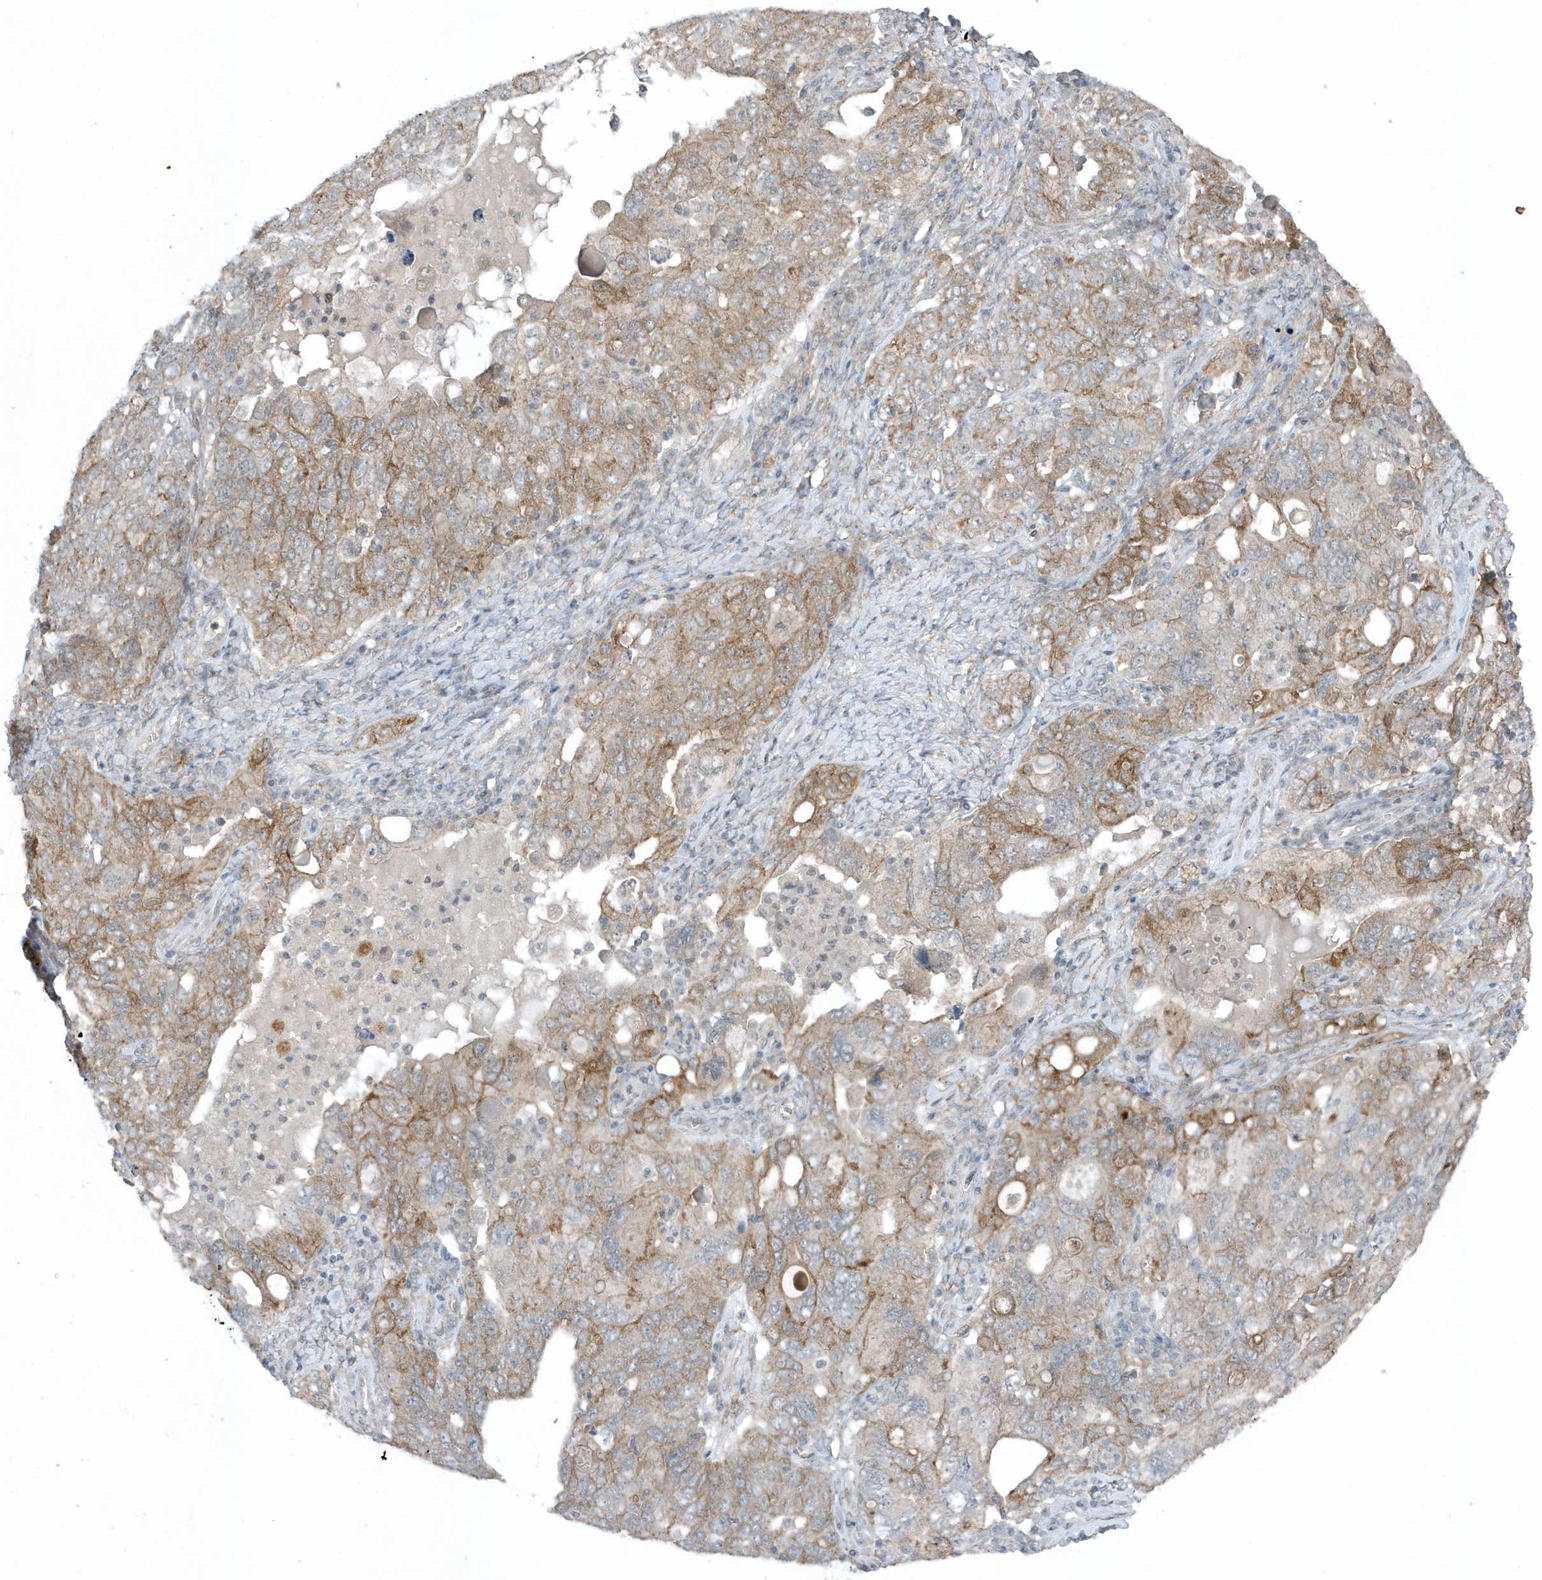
{"staining": {"intensity": "moderate", "quantity": "25%-75%", "location": "cytoplasmic/membranous"}, "tissue": "ovarian cancer", "cell_type": "Tumor cells", "image_type": "cancer", "snomed": [{"axis": "morphology", "description": "Carcinoma, endometroid"}, {"axis": "topography", "description": "Ovary"}], "caption": "Immunohistochemistry of human ovarian cancer demonstrates medium levels of moderate cytoplasmic/membranous staining in approximately 25%-75% of tumor cells. (DAB = brown stain, brightfield microscopy at high magnification).", "gene": "PARD3B", "patient": {"sex": "female", "age": 62}}